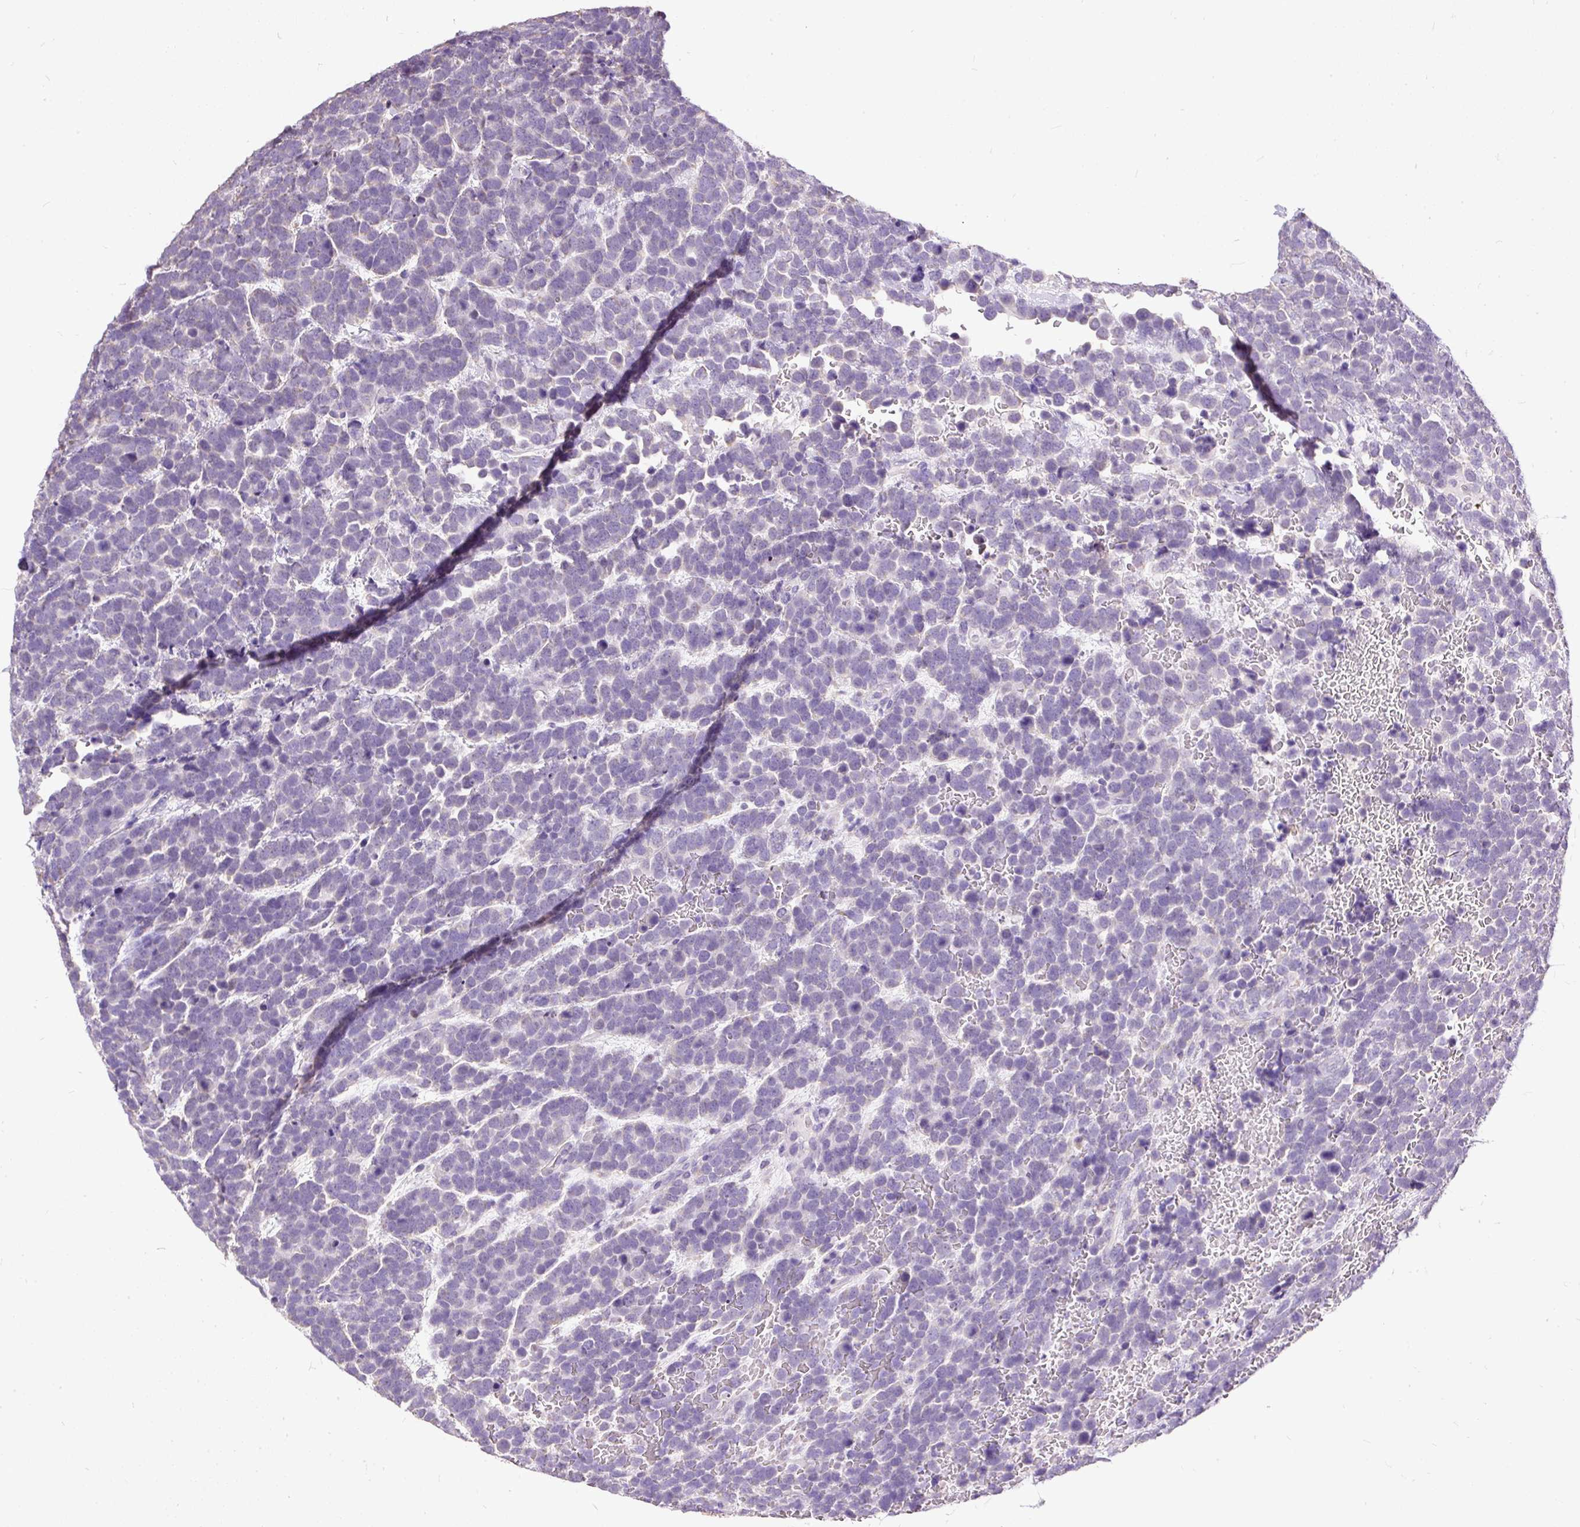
{"staining": {"intensity": "negative", "quantity": "none", "location": "none"}, "tissue": "urothelial cancer", "cell_type": "Tumor cells", "image_type": "cancer", "snomed": [{"axis": "morphology", "description": "Urothelial carcinoma, High grade"}, {"axis": "topography", "description": "Urinary bladder"}], "caption": "A photomicrograph of human urothelial carcinoma (high-grade) is negative for staining in tumor cells.", "gene": "GBX1", "patient": {"sex": "female", "age": 82}}